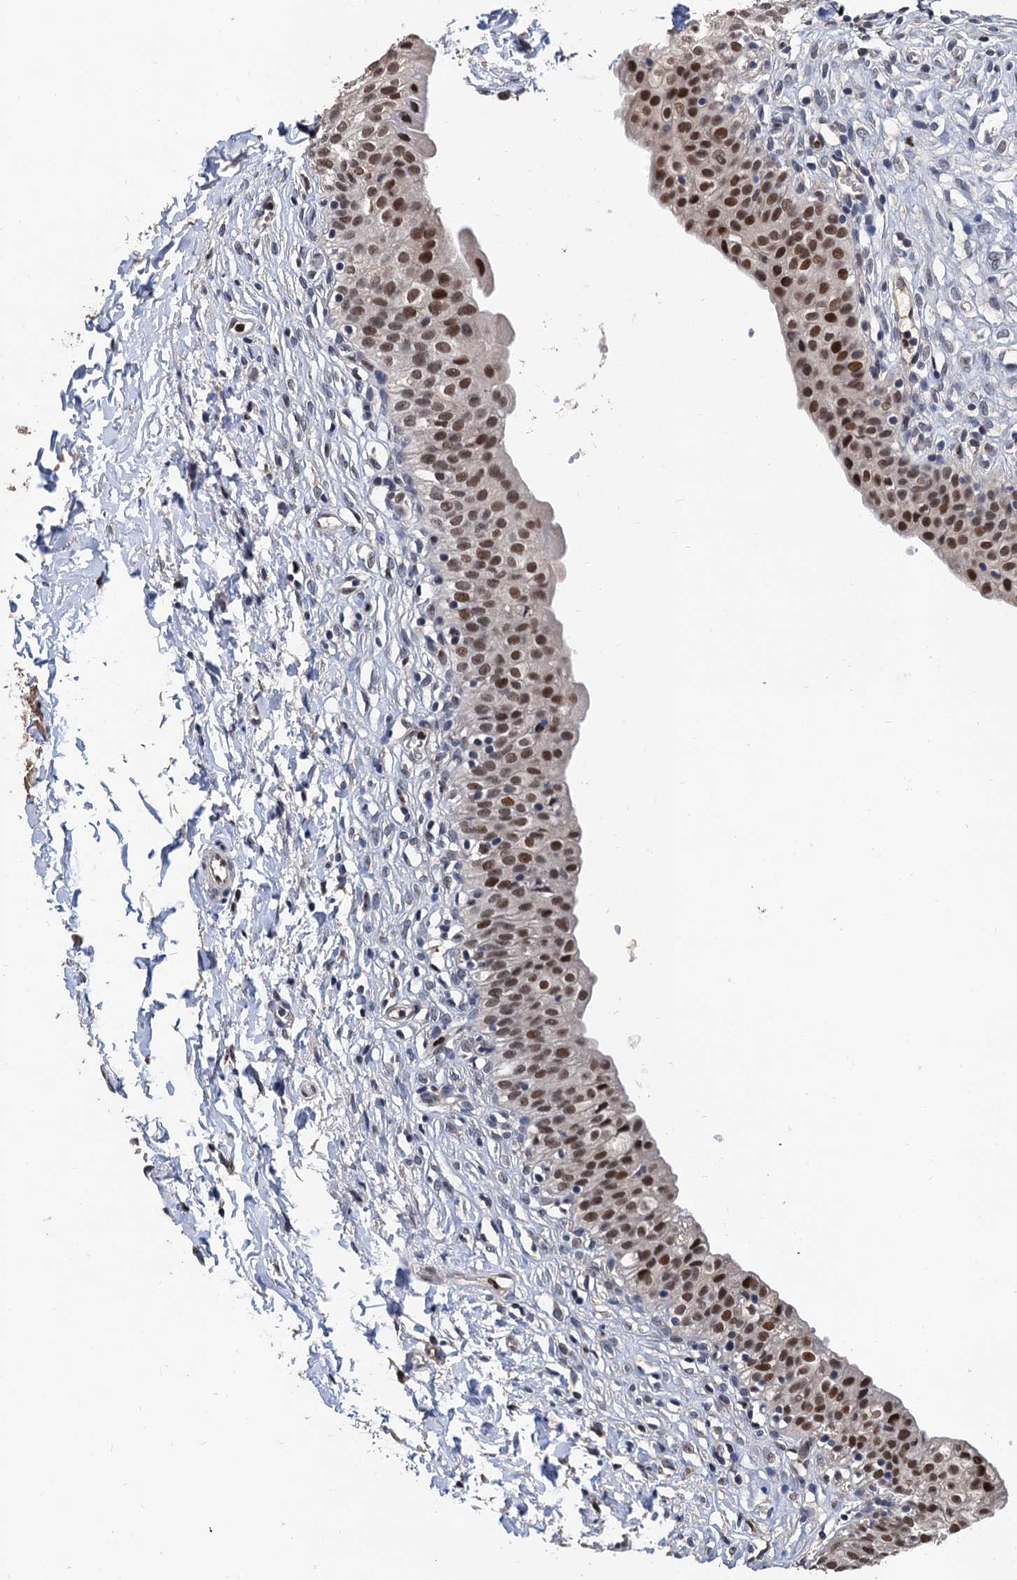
{"staining": {"intensity": "moderate", "quantity": ">75%", "location": "nuclear"}, "tissue": "urinary bladder", "cell_type": "Urothelial cells", "image_type": "normal", "snomed": [{"axis": "morphology", "description": "Normal tissue, NOS"}, {"axis": "topography", "description": "Urinary bladder"}], "caption": "Immunohistochemistry (IHC) image of unremarkable human urinary bladder stained for a protein (brown), which reveals medium levels of moderate nuclear staining in about >75% of urothelial cells.", "gene": "TSEN34", "patient": {"sex": "male", "age": 55}}